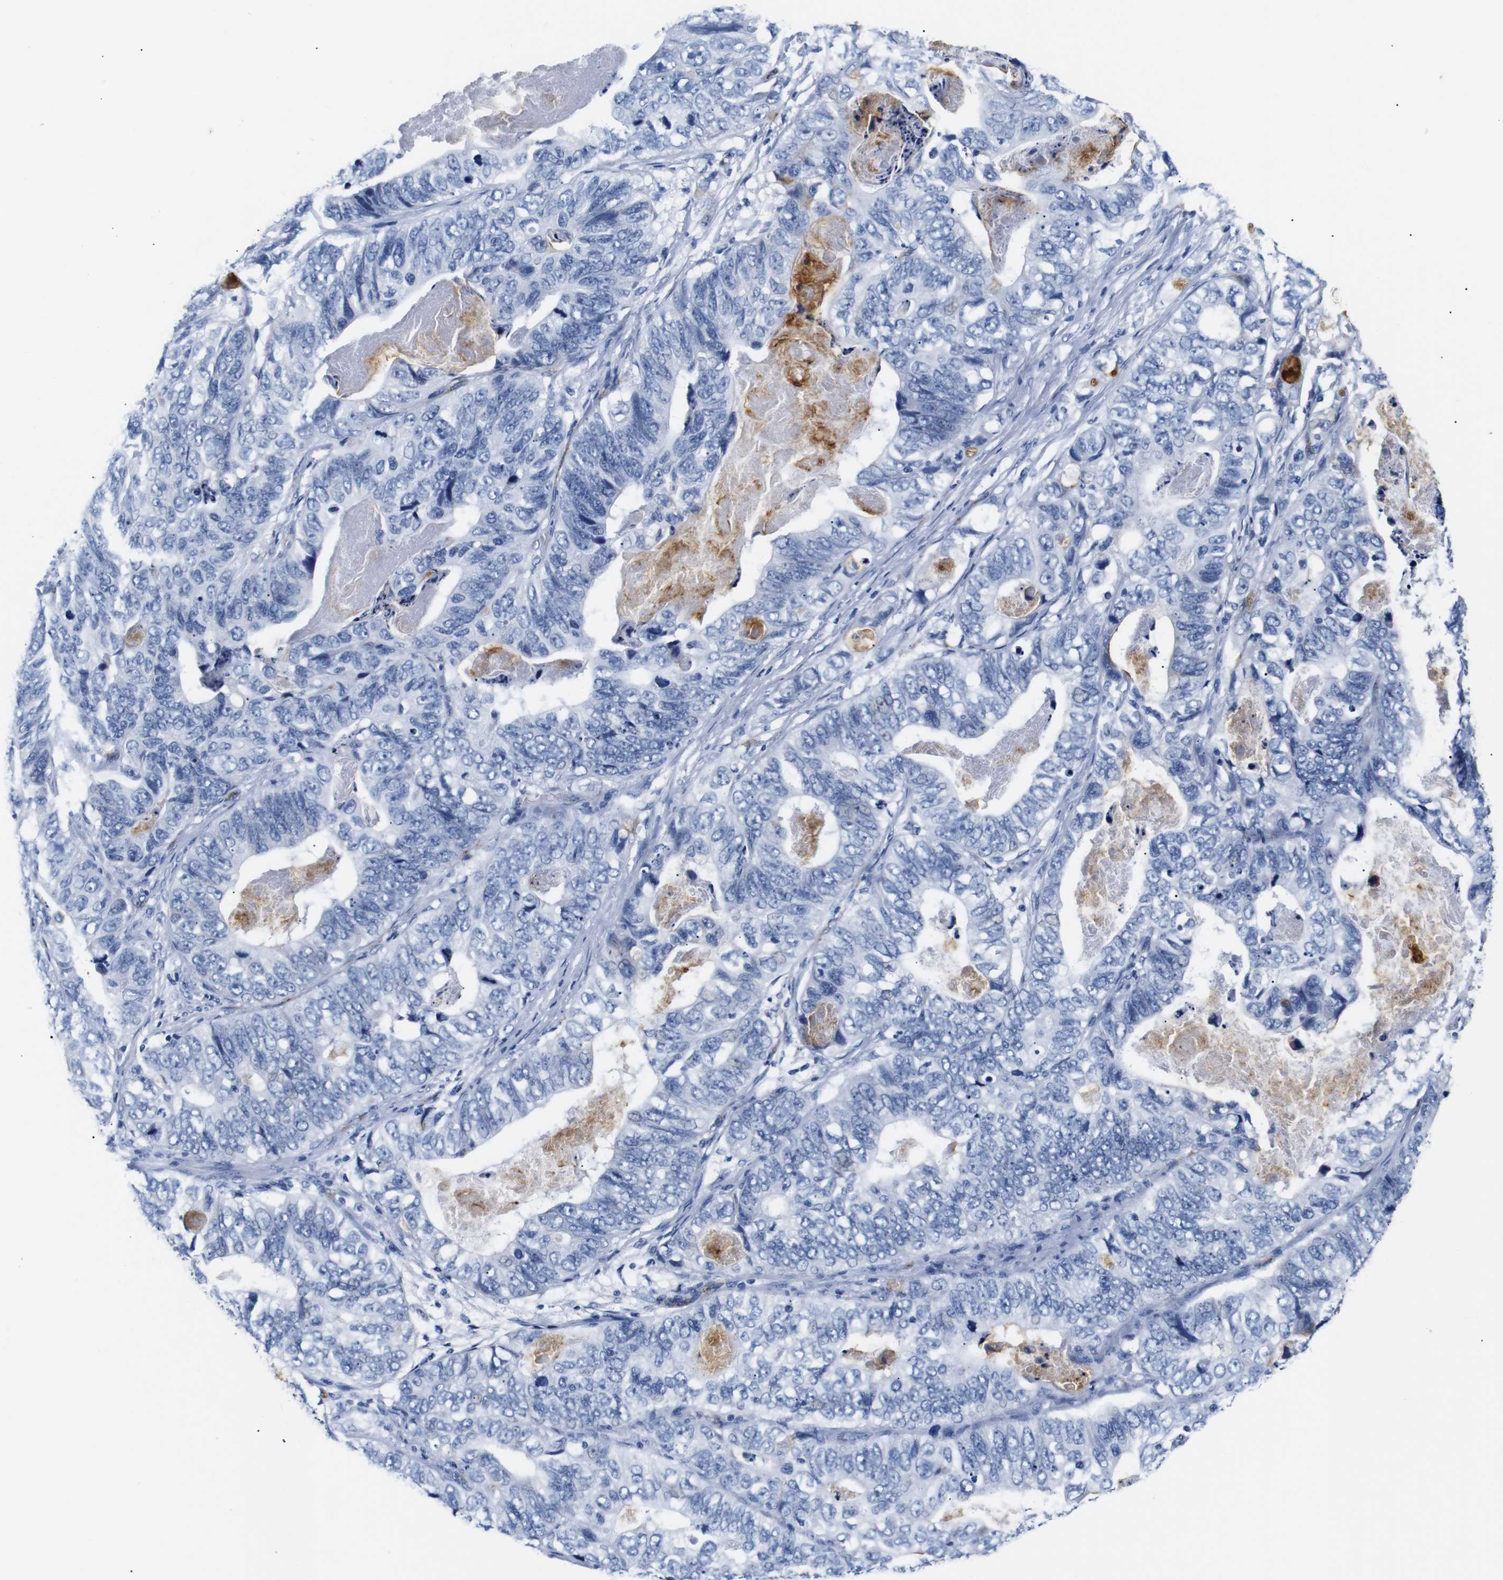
{"staining": {"intensity": "negative", "quantity": "none", "location": "none"}, "tissue": "stomach cancer", "cell_type": "Tumor cells", "image_type": "cancer", "snomed": [{"axis": "morphology", "description": "Adenocarcinoma, NOS"}, {"axis": "topography", "description": "Stomach"}], "caption": "Micrograph shows no protein expression in tumor cells of stomach cancer tissue.", "gene": "MUC4", "patient": {"sex": "female", "age": 89}}